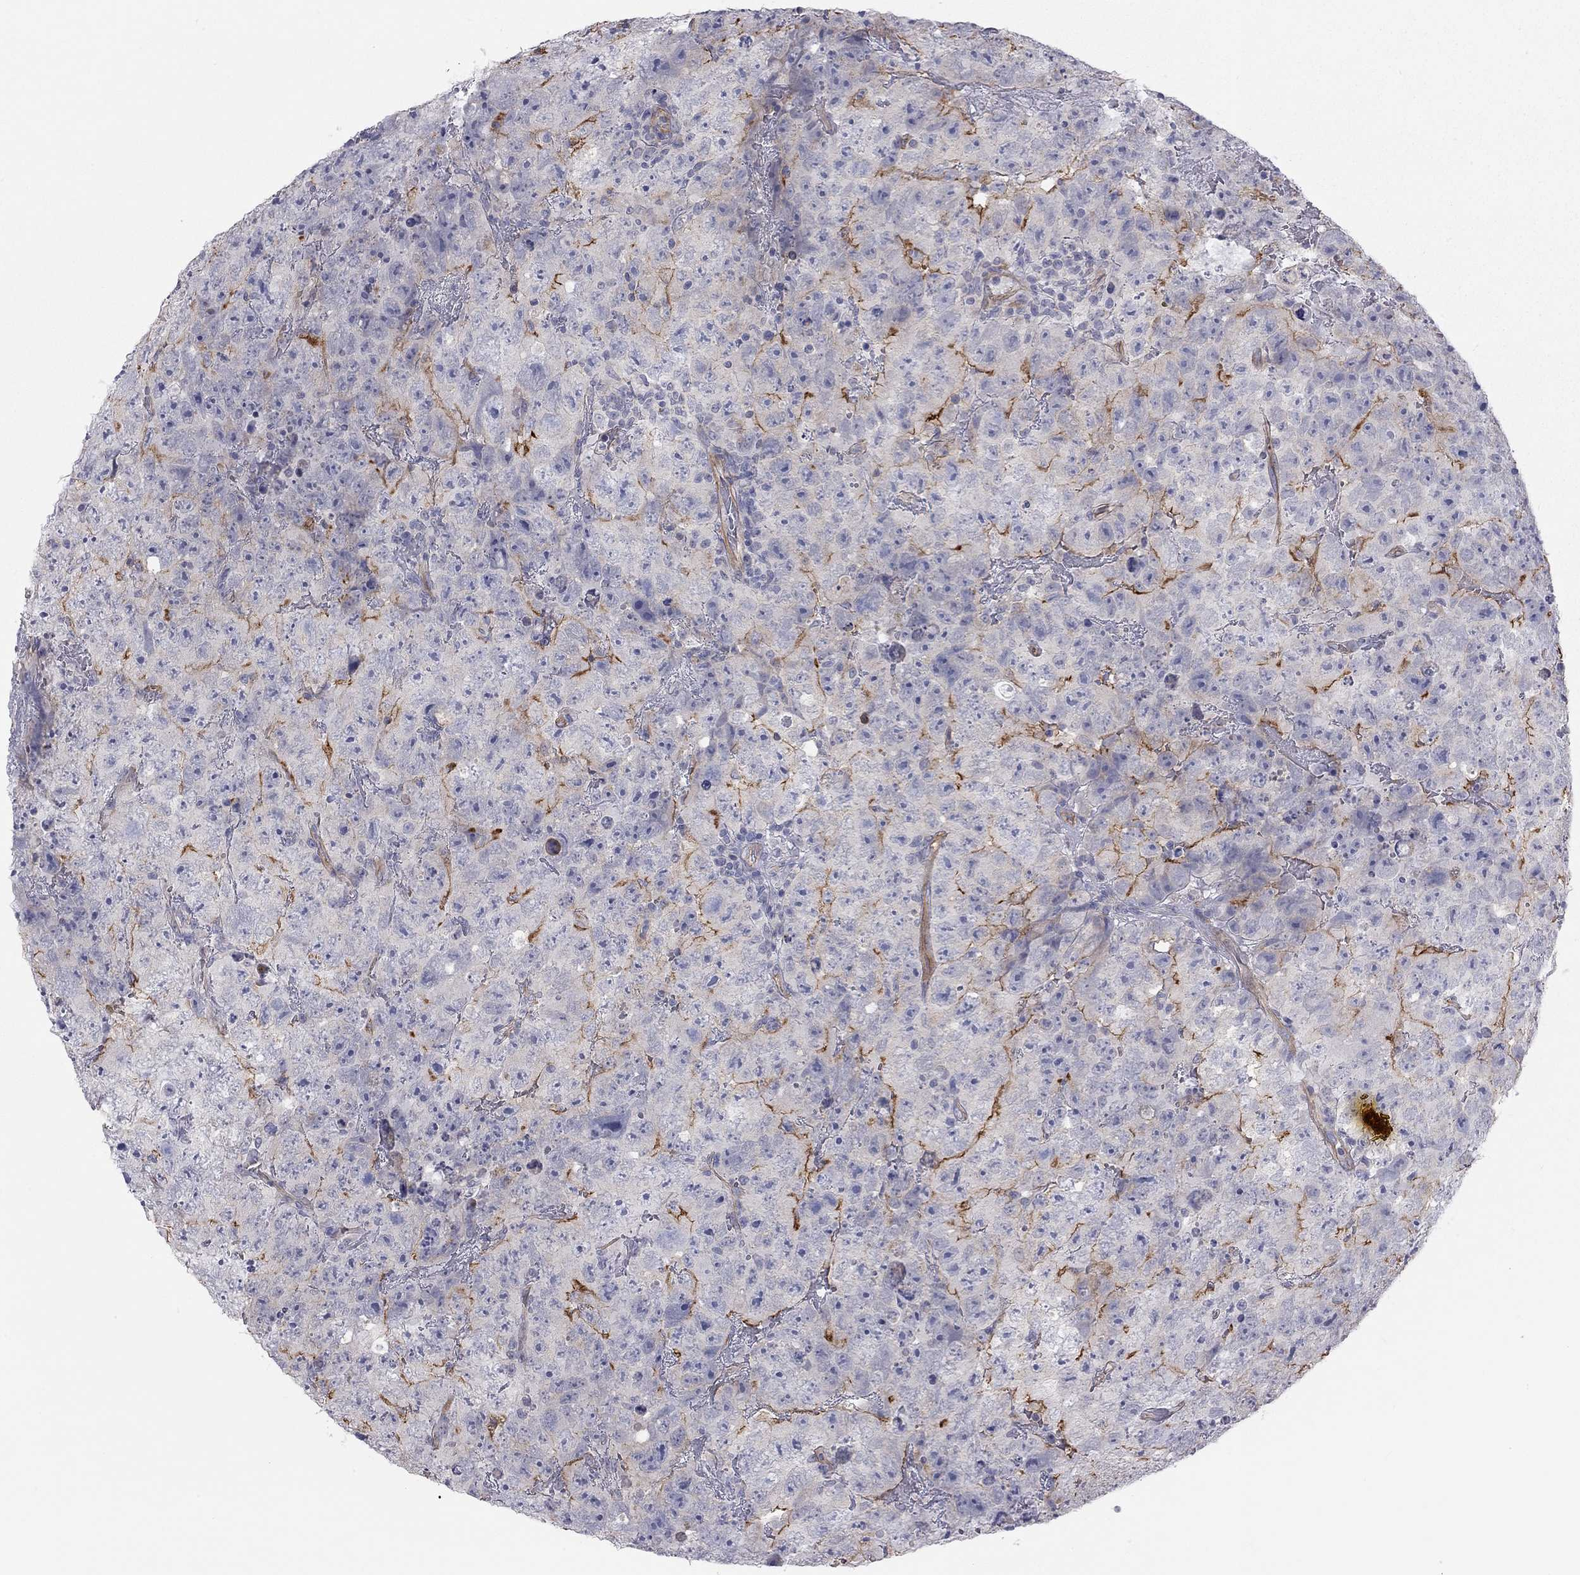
{"staining": {"intensity": "strong", "quantity": "<25%", "location": "cytoplasmic/membranous"}, "tissue": "testis cancer", "cell_type": "Tumor cells", "image_type": "cancer", "snomed": [{"axis": "morphology", "description": "Carcinoma, Embryonal, NOS"}, {"axis": "topography", "description": "Testis"}], "caption": "Embryonal carcinoma (testis) tissue exhibits strong cytoplasmic/membranous staining in about <25% of tumor cells", "gene": "GPRC5B", "patient": {"sex": "male", "age": 24}}